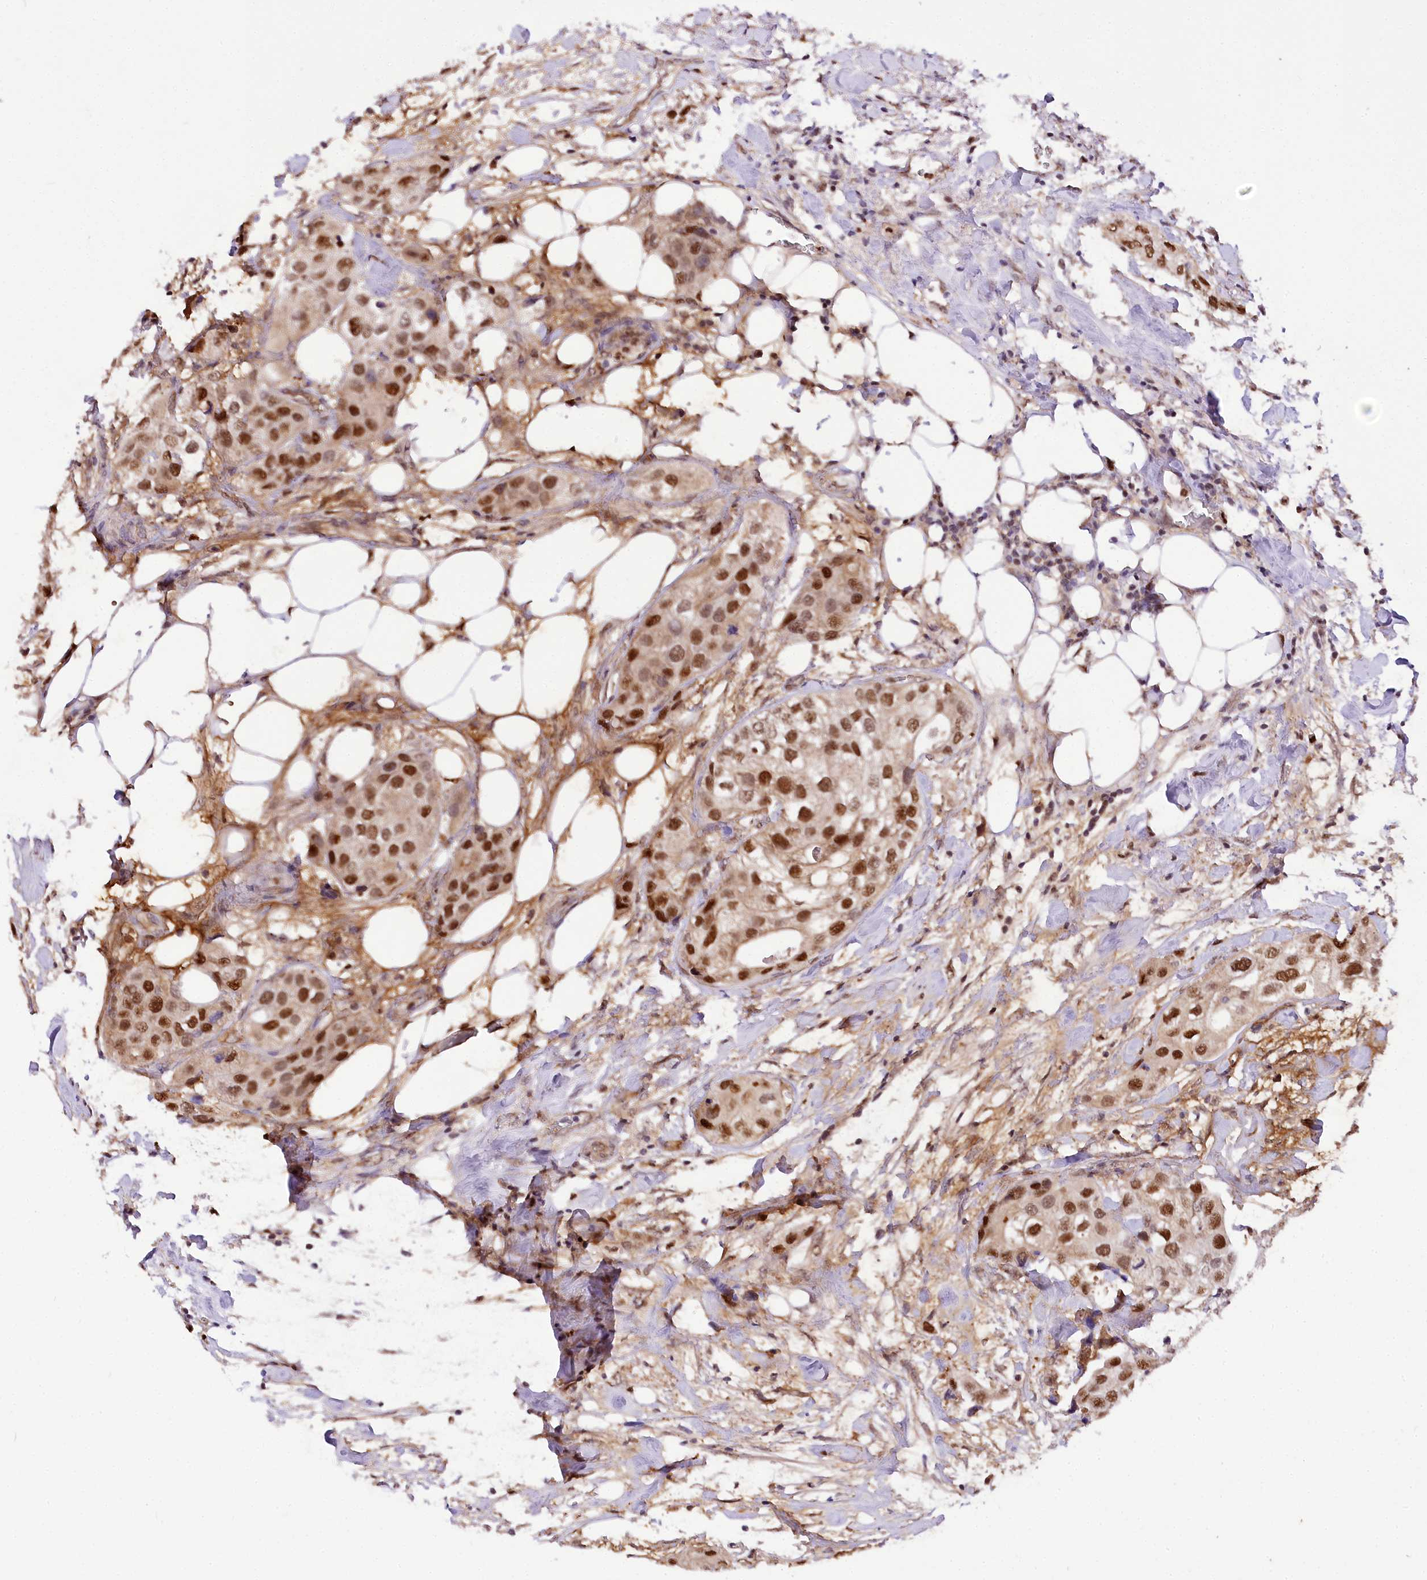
{"staining": {"intensity": "strong", "quantity": ">75%", "location": "nuclear"}, "tissue": "urothelial cancer", "cell_type": "Tumor cells", "image_type": "cancer", "snomed": [{"axis": "morphology", "description": "Urothelial carcinoma, High grade"}, {"axis": "topography", "description": "Urinary bladder"}], "caption": "Protein analysis of urothelial cancer tissue demonstrates strong nuclear positivity in about >75% of tumor cells.", "gene": "GNL3L", "patient": {"sex": "male", "age": 64}}